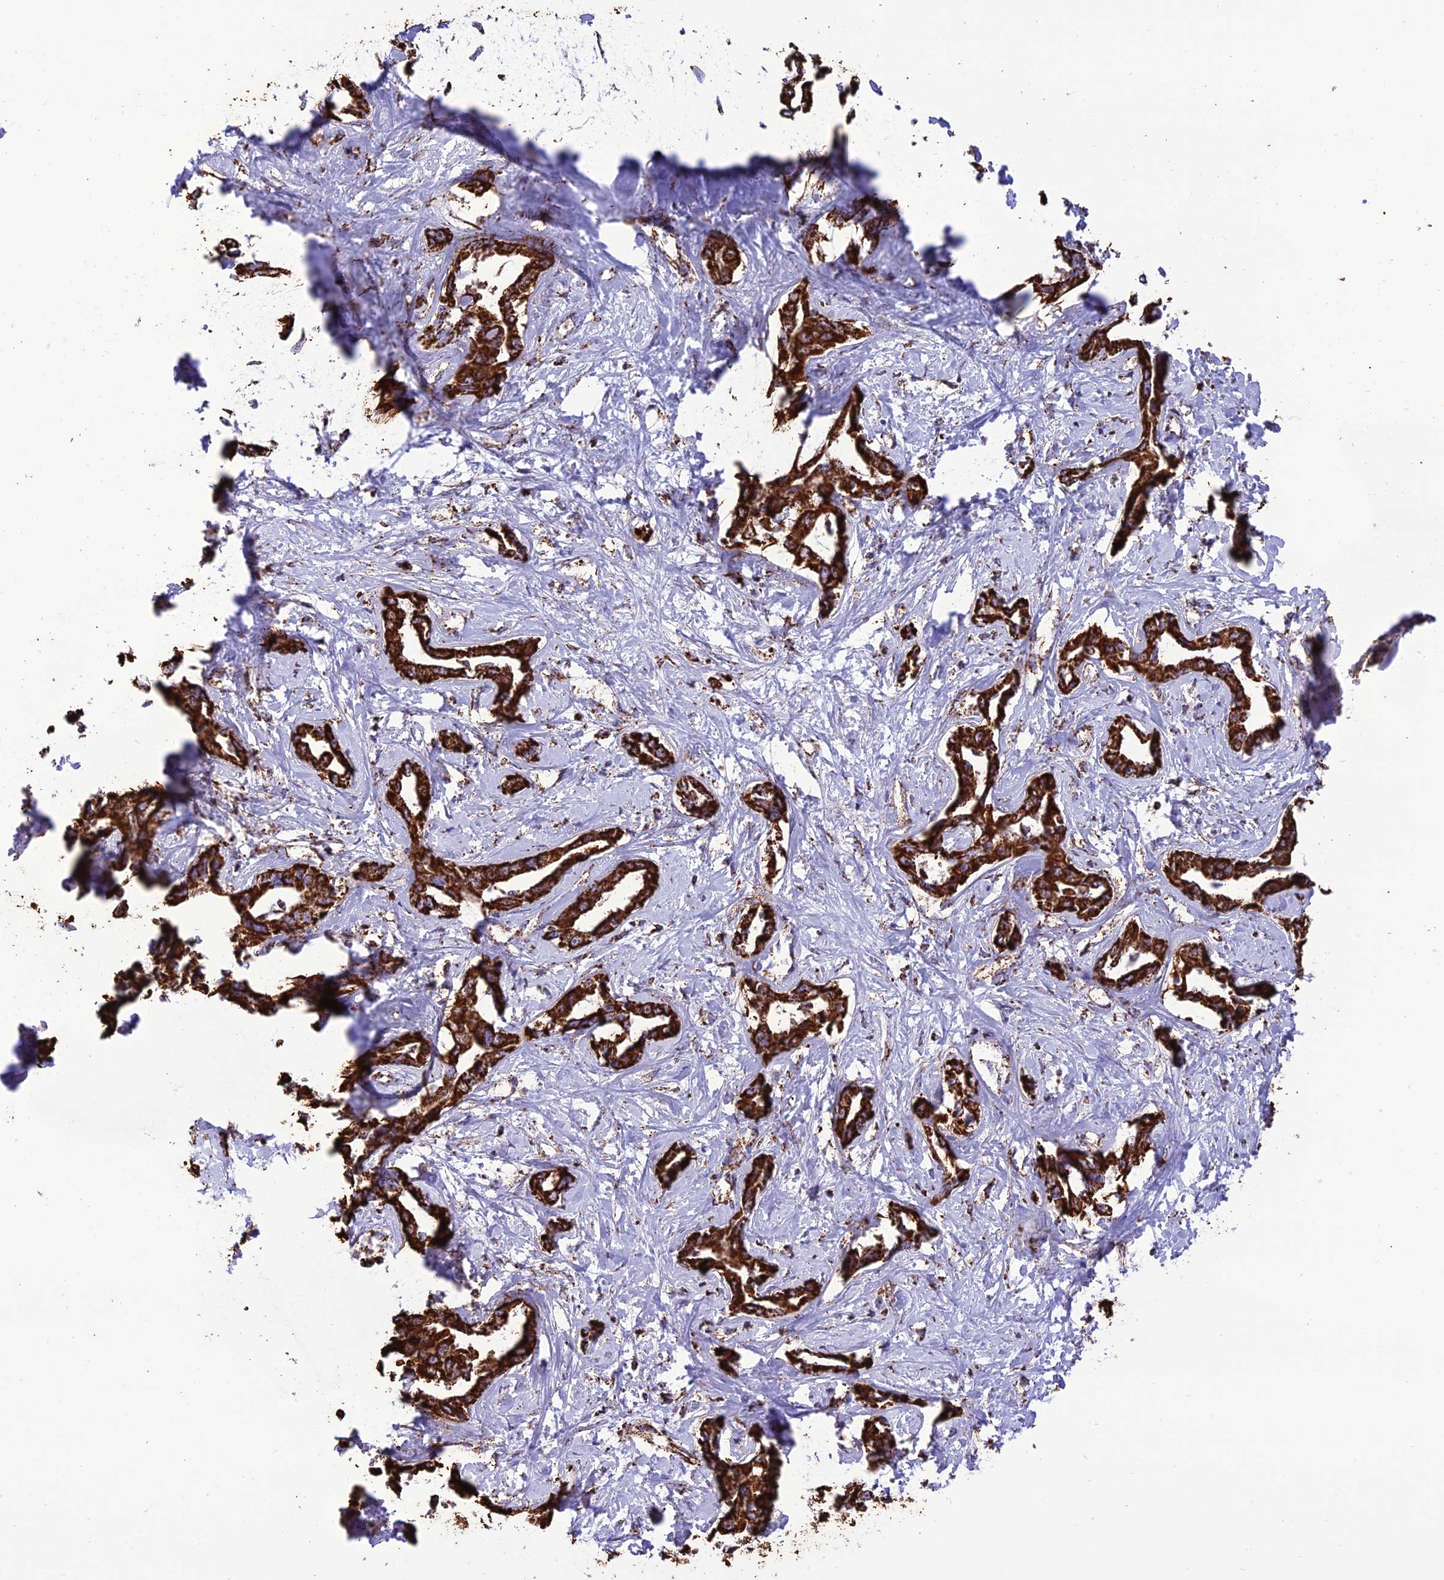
{"staining": {"intensity": "strong", "quantity": ">75%", "location": "cytoplasmic/membranous"}, "tissue": "liver cancer", "cell_type": "Tumor cells", "image_type": "cancer", "snomed": [{"axis": "morphology", "description": "Cholangiocarcinoma"}, {"axis": "topography", "description": "Liver"}], "caption": "This image demonstrates IHC staining of cholangiocarcinoma (liver), with high strong cytoplasmic/membranous expression in approximately >75% of tumor cells.", "gene": "NDUFAF1", "patient": {"sex": "male", "age": 59}}